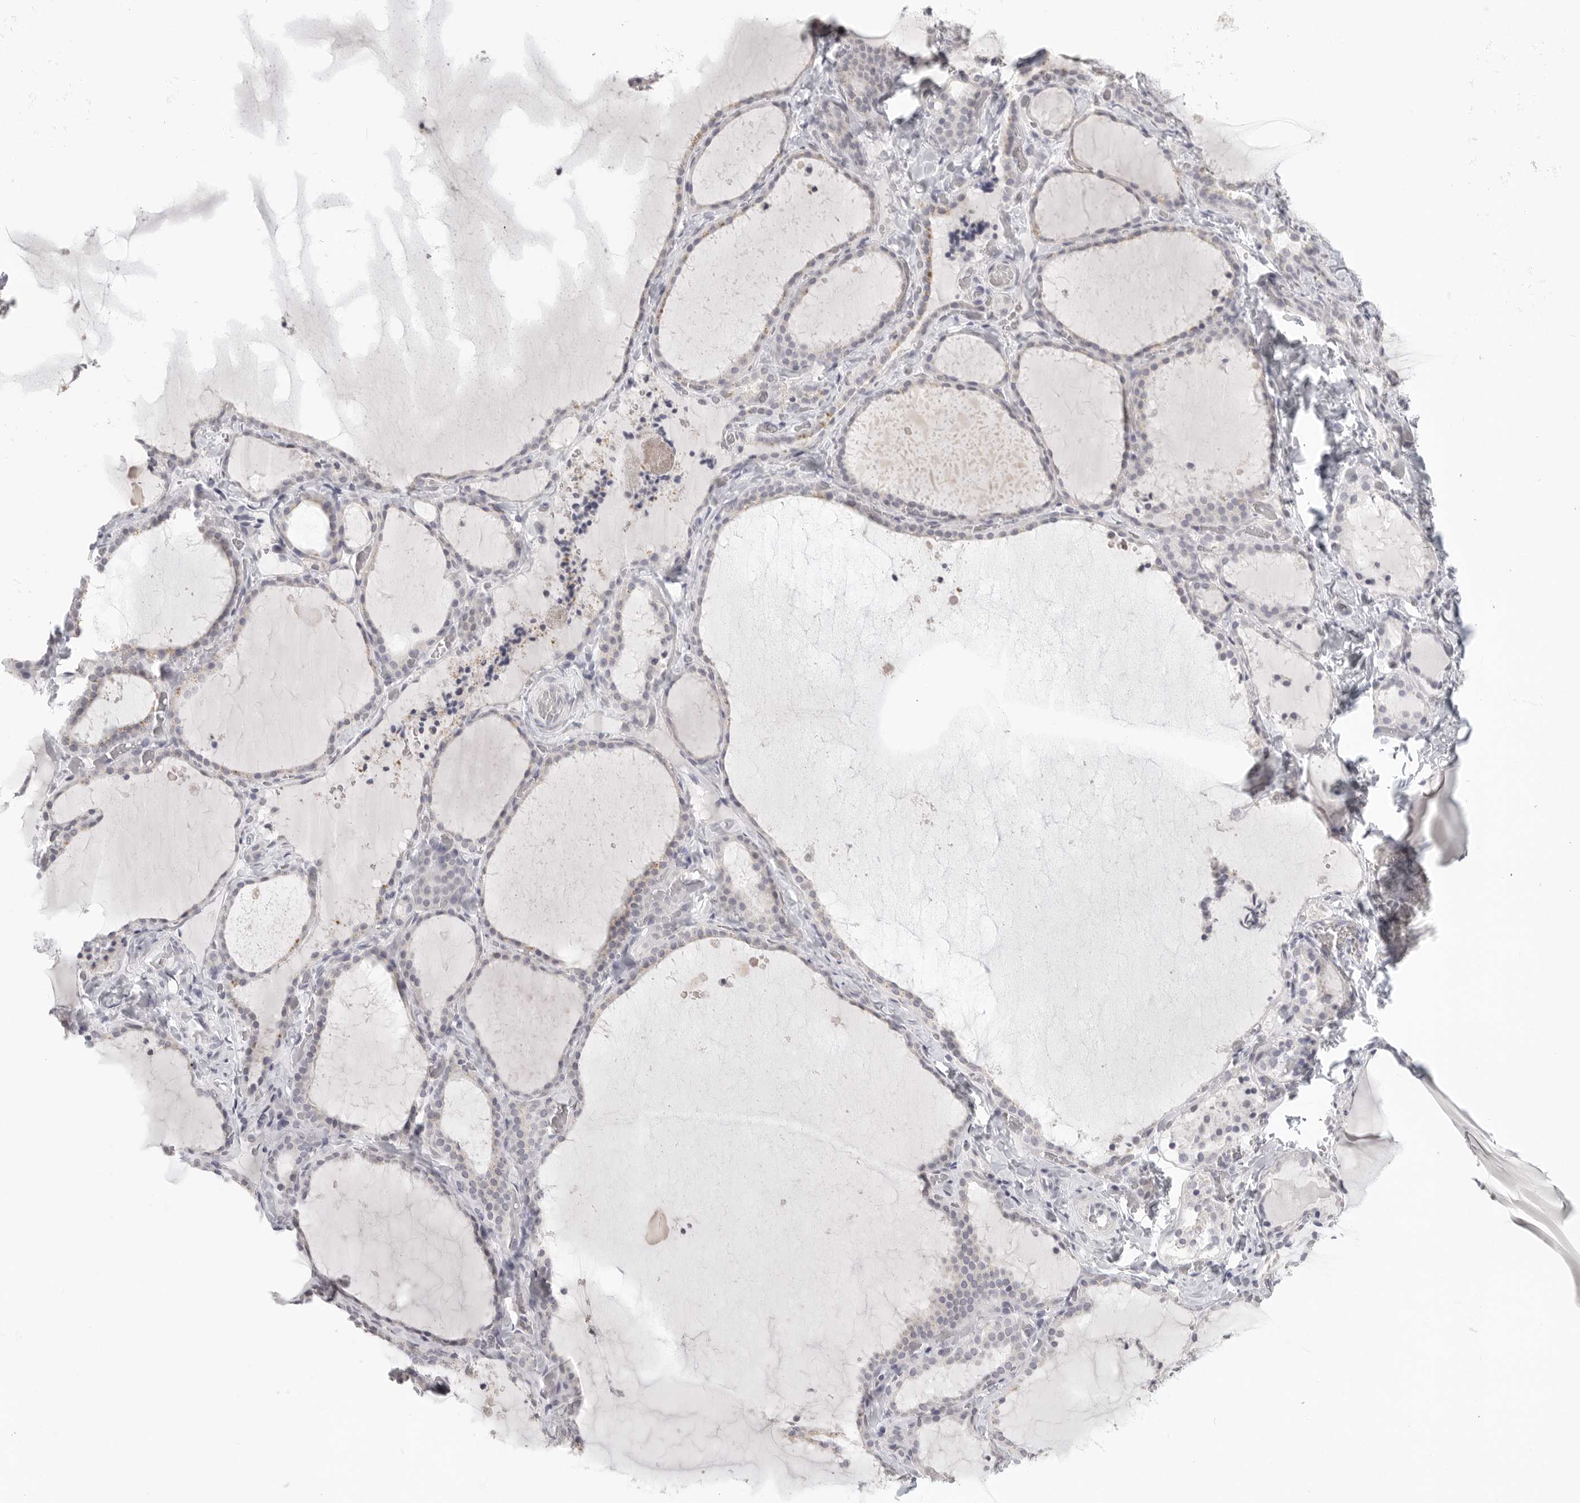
{"staining": {"intensity": "negative", "quantity": "none", "location": "none"}, "tissue": "thyroid gland", "cell_type": "Glandular cells", "image_type": "normal", "snomed": [{"axis": "morphology", "description": "Normal tissue, NOS"}, {"axis": "topography", "description": "Thyroid gland"}], "caption": "Micrograph shows no significant protein expression in glandular cells of unremarkable thyroid gland.", "gene": "HMGCS2", "patient": {"sex": "female", "age": 22}}